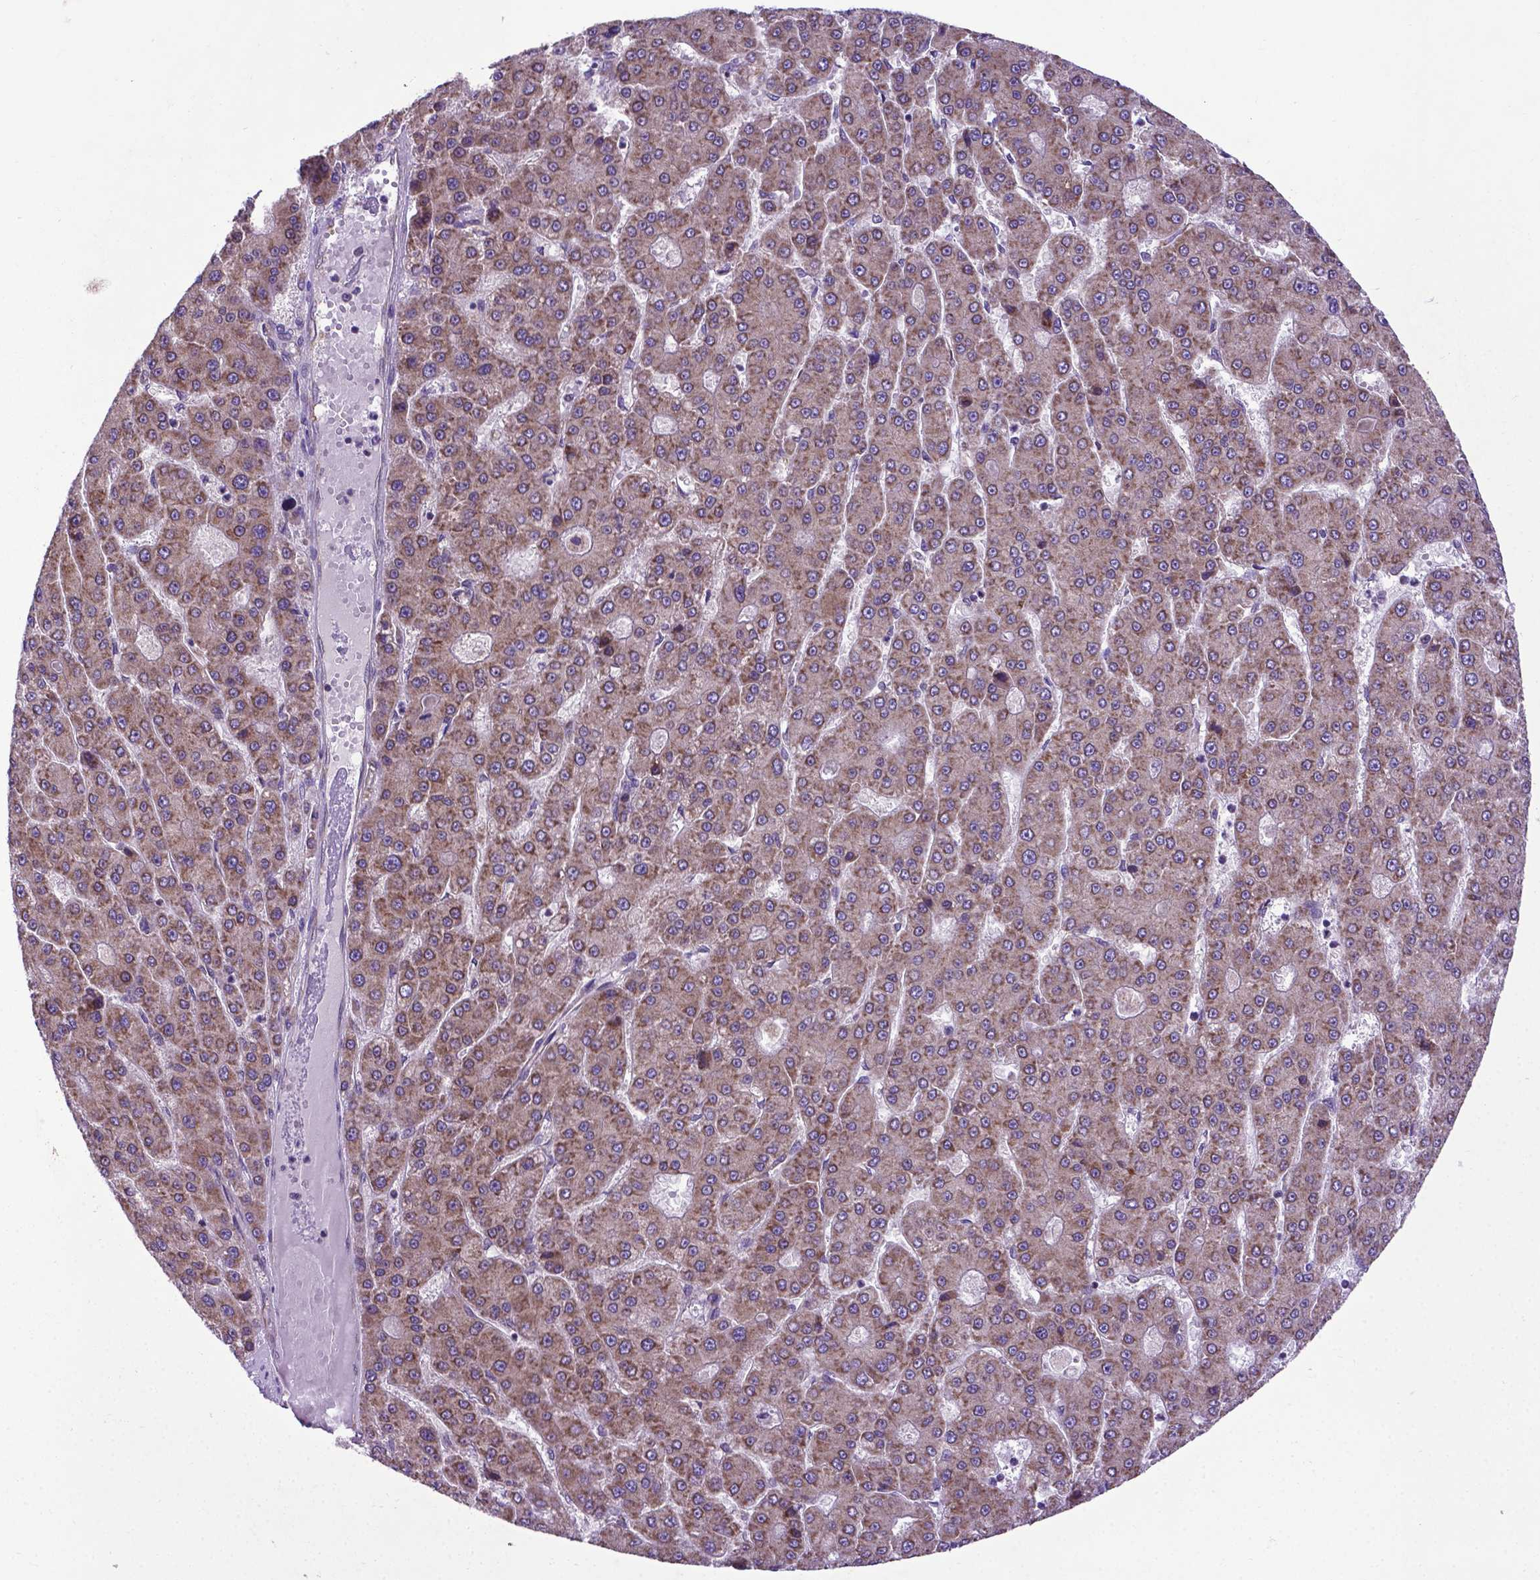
{"staining": {"intensity": "weak", "quantity": ">75%", "location": "cytoplasmic/membranous"}, "tissue": "liver cancer", "cell_type": "Tumor cells", "image_type": "cancer", "snomed": [{"axis": "morphology", "description": "Carcinoma, Hepatocellular, NOS"}, {"axis": "topography", "description": "Liver"}], "caption": "A micrograph of liver cancer stained for a protein reveals weak cytoplasmic/membranous brown staining in tumor cells. The staining was performed using DAB, with brown indicating positive protein expression. Nuclei are stained blue with hematoxylin.", "gene": "WDR83OS", "patient": {"sex": "male", "age": 70}}